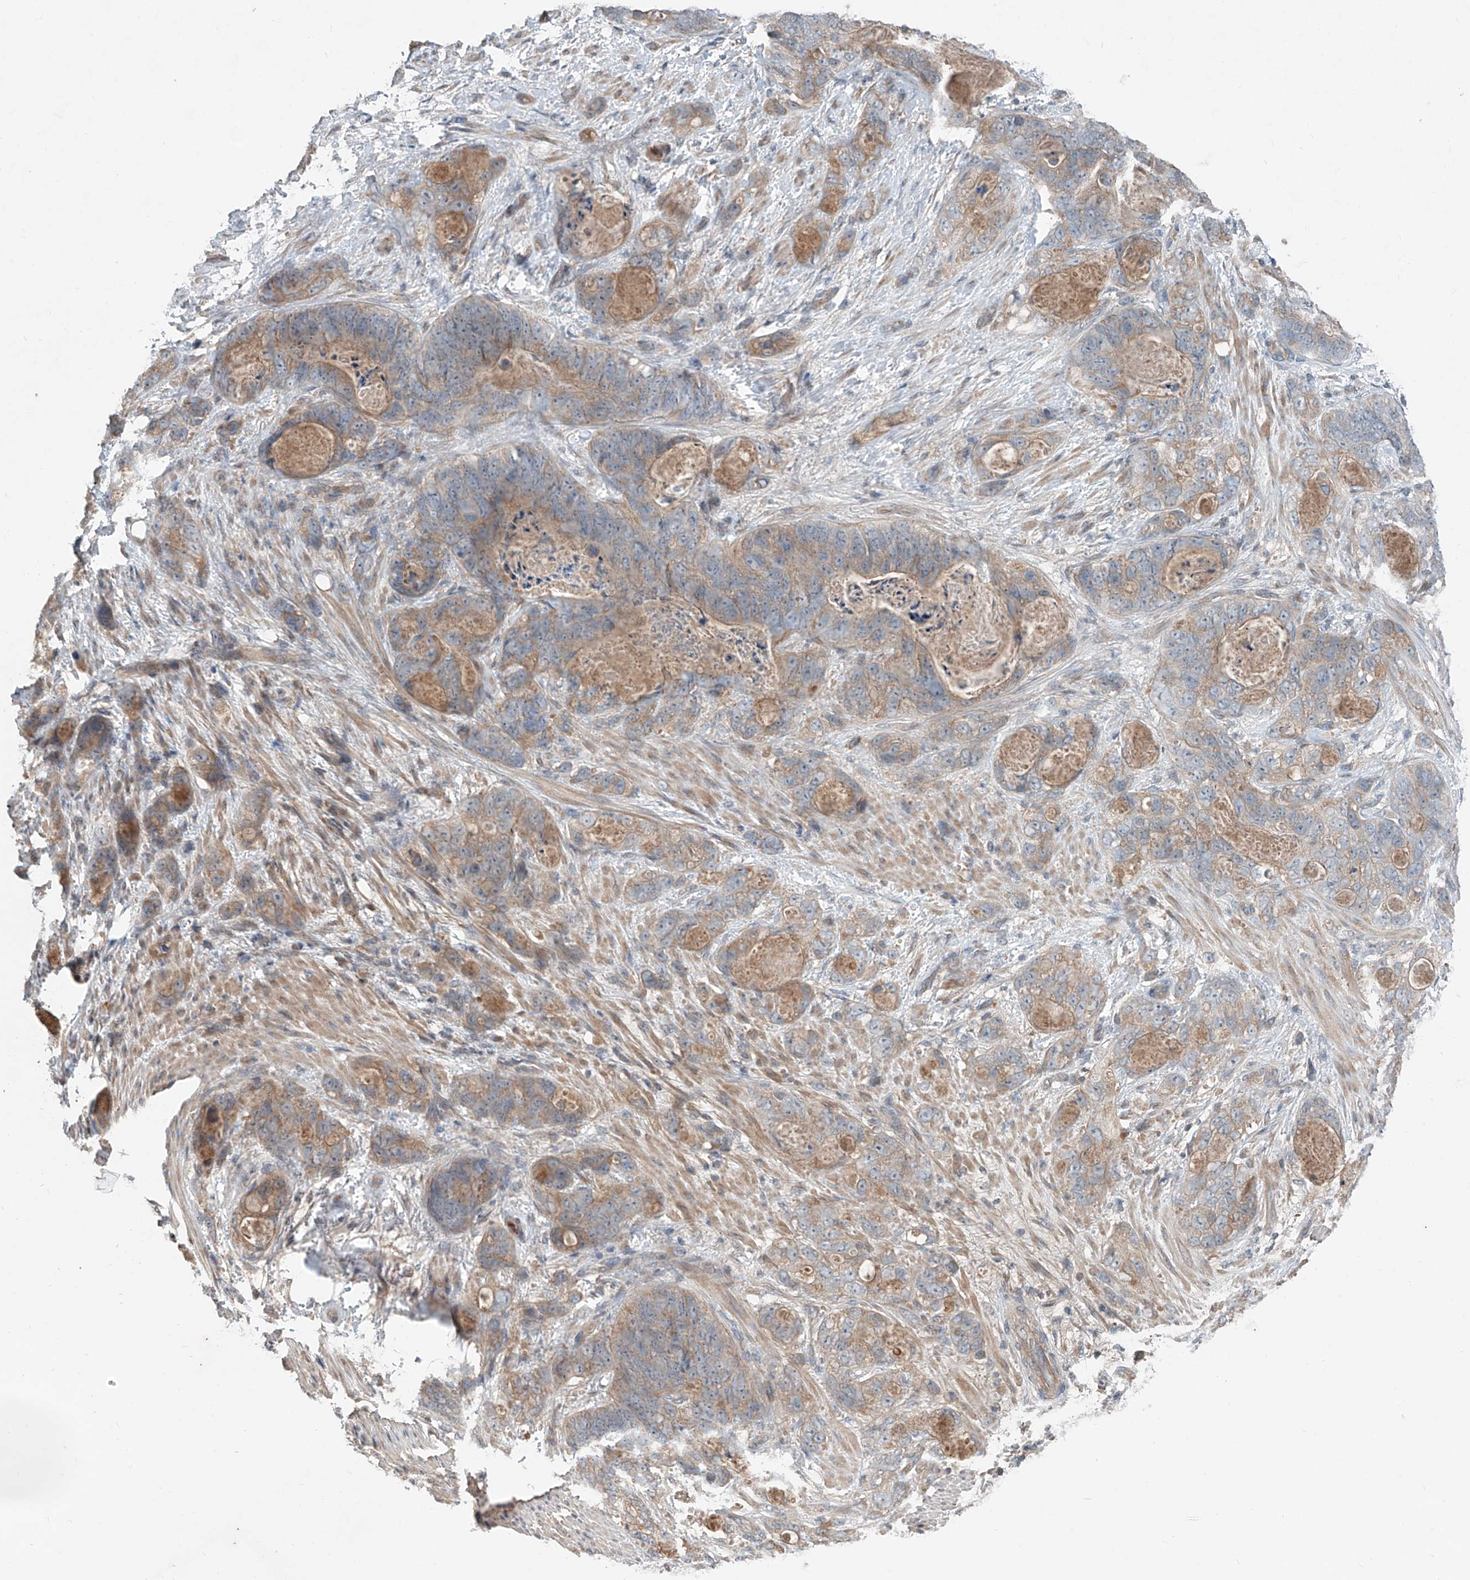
{"staining": {"intensity": "weak", "quantity": ">75%", "location": "cytoplasmic/membranous"}, "tissue": "stomach cancer", "cell_type": "Tumor cells", "image_type": "cancer", "snomed": [{"axis": "morphology", "description": "Normal tissue, NOS"}, {"axis": "morphology", "description": "Adenocarcinoma, NOS"}, {"axis": "topography", "description": "Stomach"}], "caption": "Stomach cancer (adenocarcinoma) stained with DAB (3,3'-diaminobenzidine) immunohistochemistry reveals low levels of weak cytoplasmic/membranous positivity in approximately >75% of tumor cells.", "gene": "ADAM23", "patient": {"sex": "female", "age": 89}}